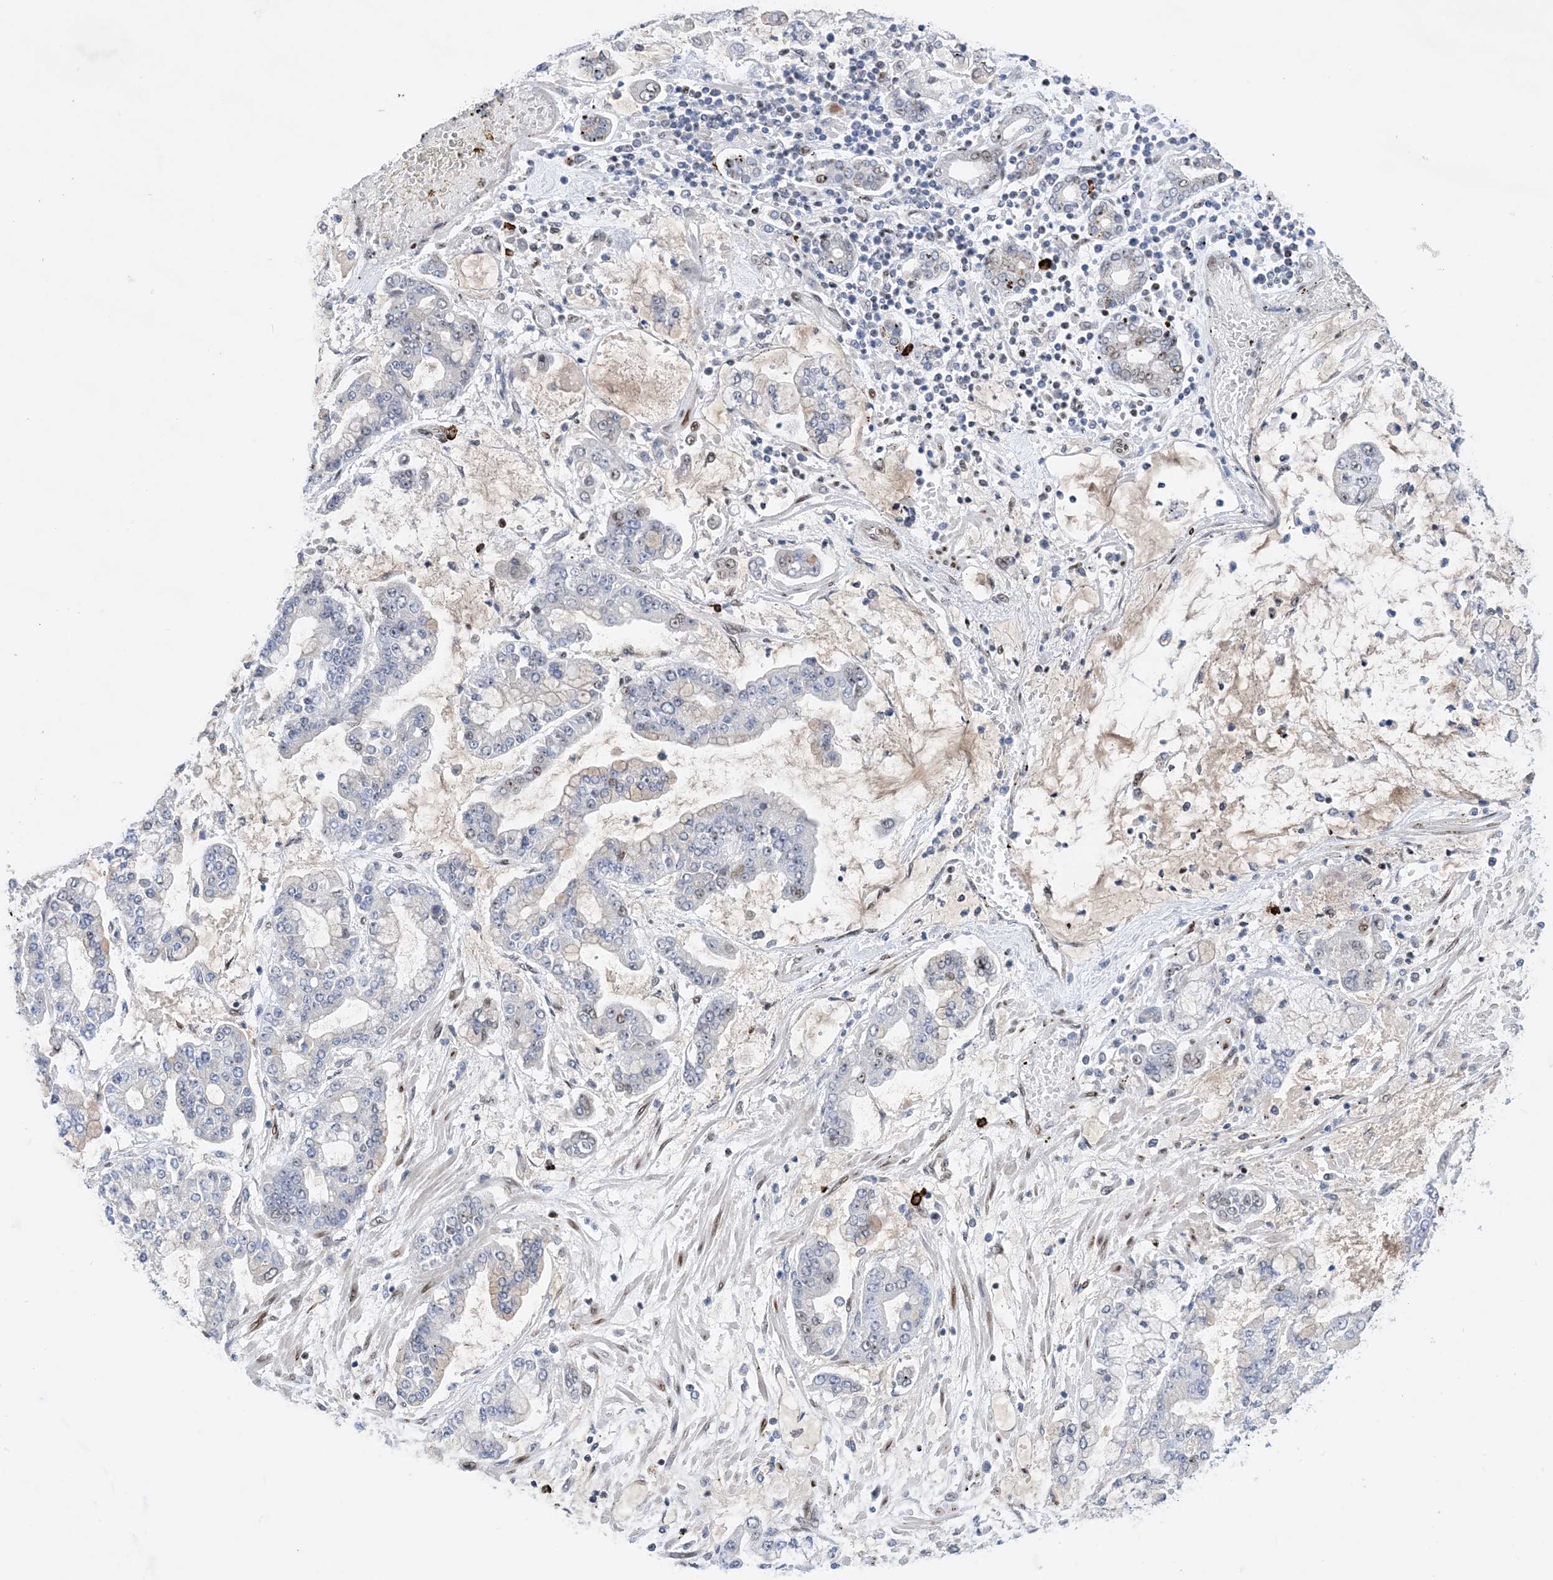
{"staining": {"intensity": "weak", "quantity": "<25%", "location": "nuclear"}, "tissue": "stomach cancer", "cell_type": "Tumor cells", "image_type": "cancer", "snomed": [{"axis": "morphology", "description": "Normal tissue, NOS"}, {"axis": "morphology", "description": "Adenocarcinoma, NOS"}, {"axis": "topography", "description": "Stomach, upper"}, {"axis": "topography", "description": "Stomach"}], "caption": "Tumor cells show no significant protein staining in stomach adenocarcinoma. (DAB (3,3'-diaminobenzidine) immunohistochemistry (IHC) visualized using brightfield microscopy, high magnification).", "gene": "TSPYL1", "patient": {"sex": "male", "age": 76}}